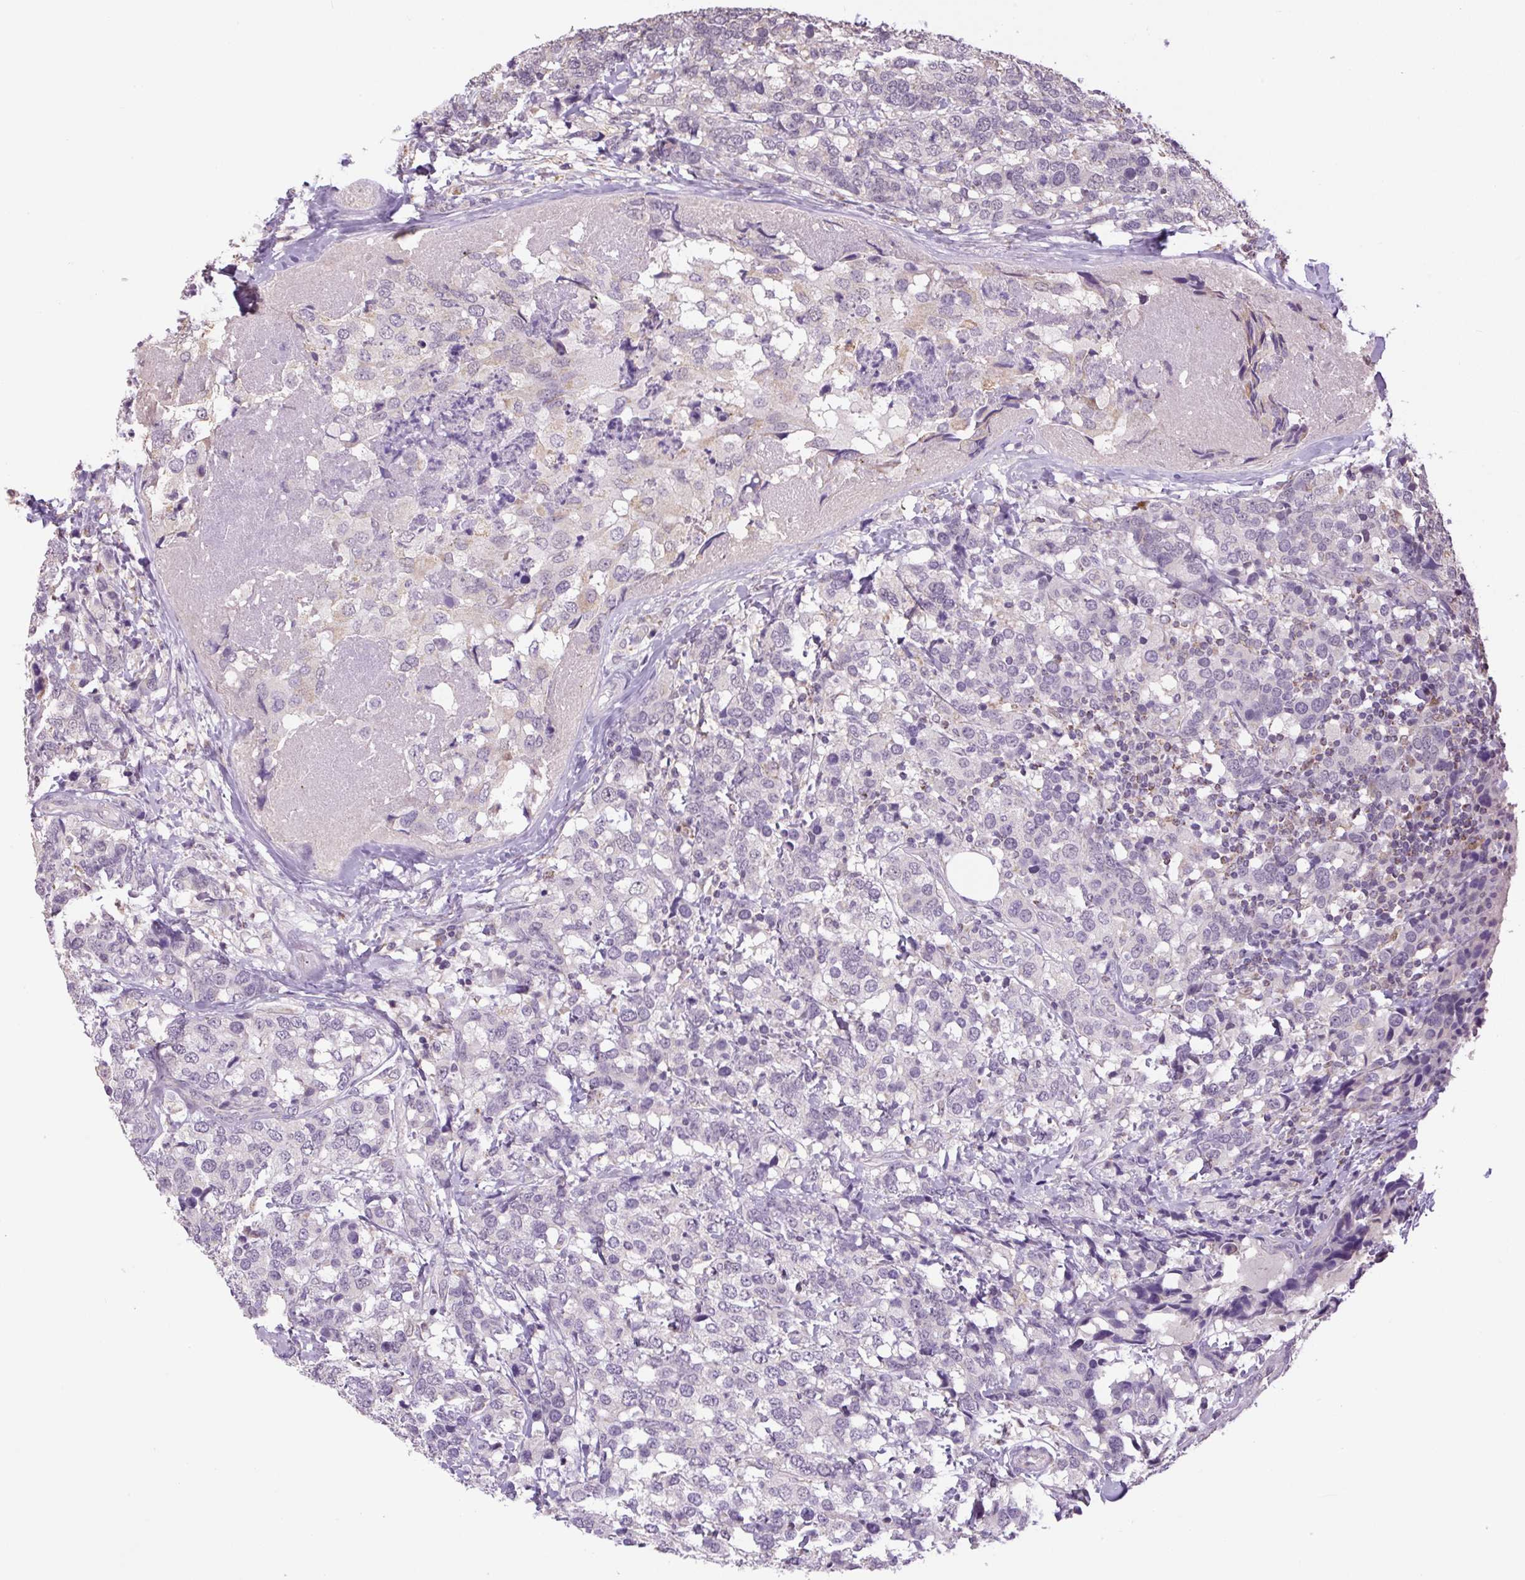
{"staining": {"intensity": "negative", "quantity": "none", "location": "none"}, "tissue": "breast cancer", "cell_type": "Tumor cells", "image_type": "cancer", "snomed": [{"axis": "morphology", "description": "Lobular carcinoma"}, {"axis": "topography", "description": "Breast"}], "caption": "Histopathology image shows no protein positivity in tumor cells of lobular carcinoma (breast) tissue. (DAB (3,3'-diaminobenzidine) immunohistochemistry (IHC), high magnification).", "gene": "SGF29", "patient": {"sex": "female", "age": 59}}